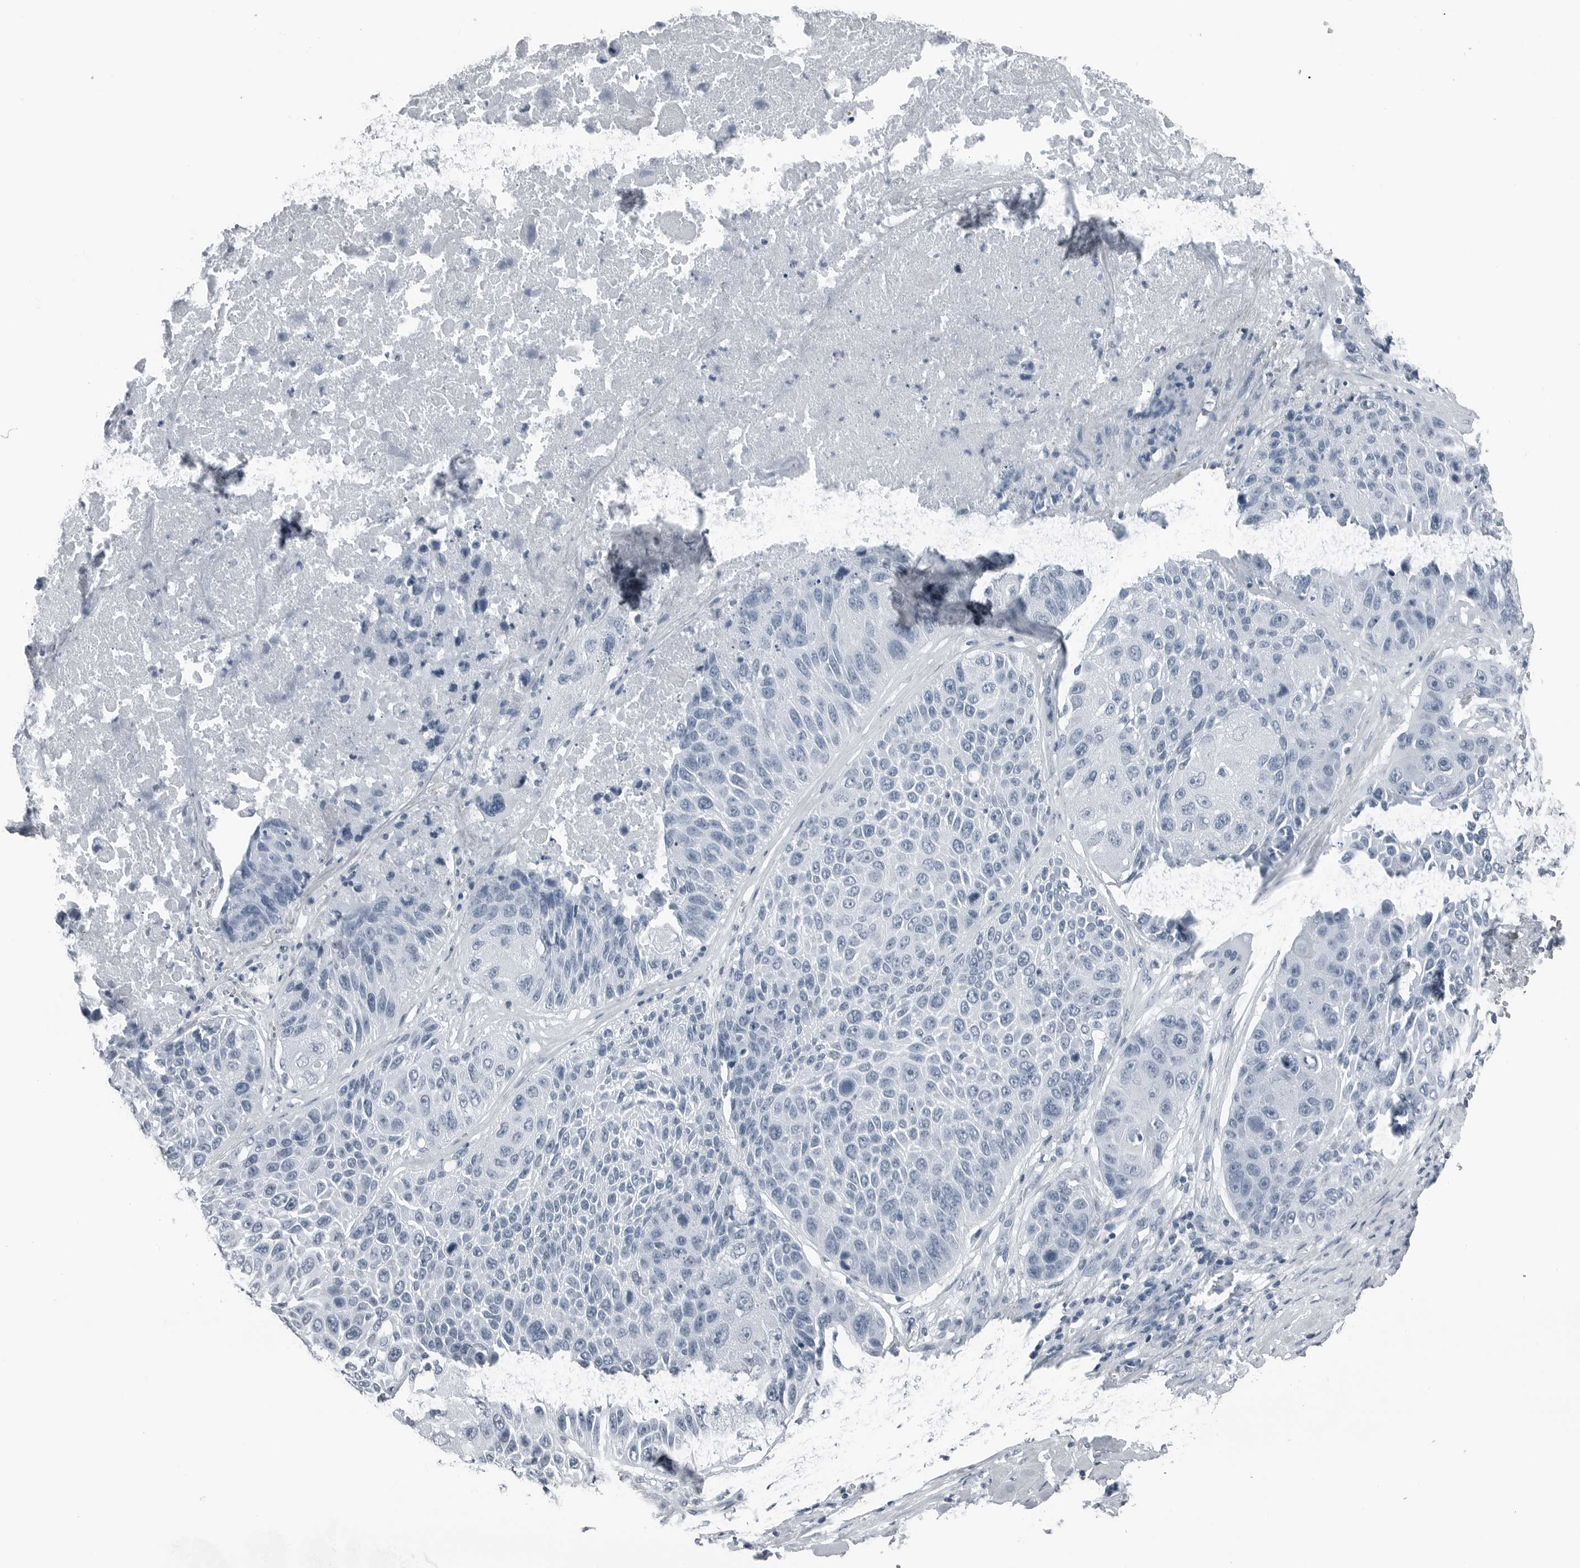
{"staining": {"intensity": "negative", "quantity": "none", "location": "none"}, "tissue": "lung cancer", "cell_type": "Tumor cells", "image_type": "cancer", "snomed": [{"axis": "morphology", "description": "Squamous cell carcinoma, NOS"}, {"axis": "topography", "description": "Lung"}], "caption": "Lung squamous cell carcinoma was stained to show a protein in brown. There is no significant staining in tumor cells.", "gene": "SPINK1", "patient": {"sex": "male", "age": 61}}